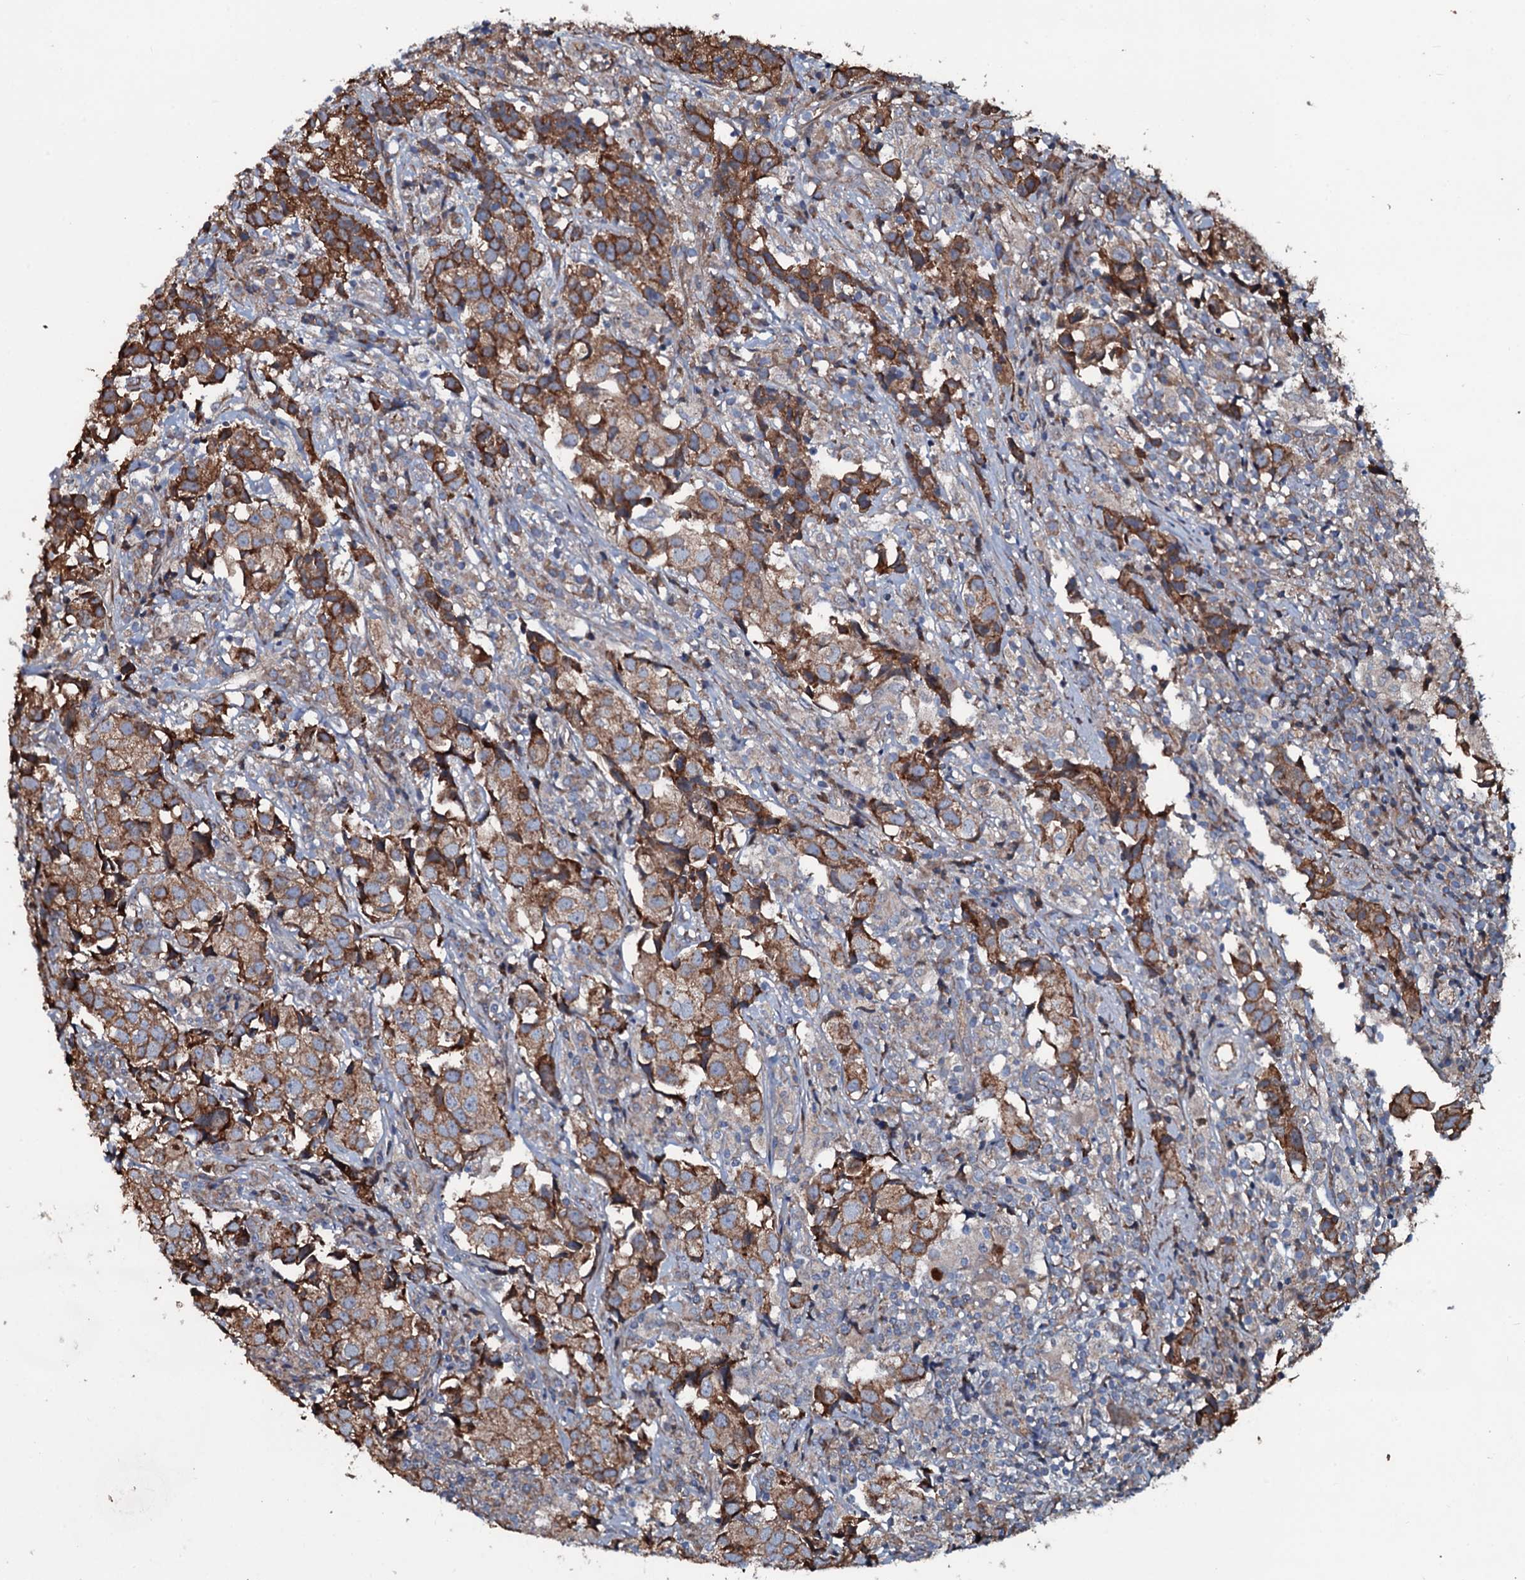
{"staining": {"intensity": "moderate", "quantity": ">75%", "location": "cytoplasmic/membranous"}, "tissue": "urothelial cancer", "cell_type": "Tumor cells", "image_type": "cancer", "snomed": [{"axis": "morphology", "description": "Urothelial carcinoma, High grade"}, {"axis": "topography", "description": "Urinary bladder"}], "caption": "Immunohistochemical staining of high-grade urothelial carcinoma reveals moderate cytoplasmic/membranous protein expression in about >75% of tumor cells.", "gene": "DMAC2", "patient": {"sex": "female", "age": 75}}